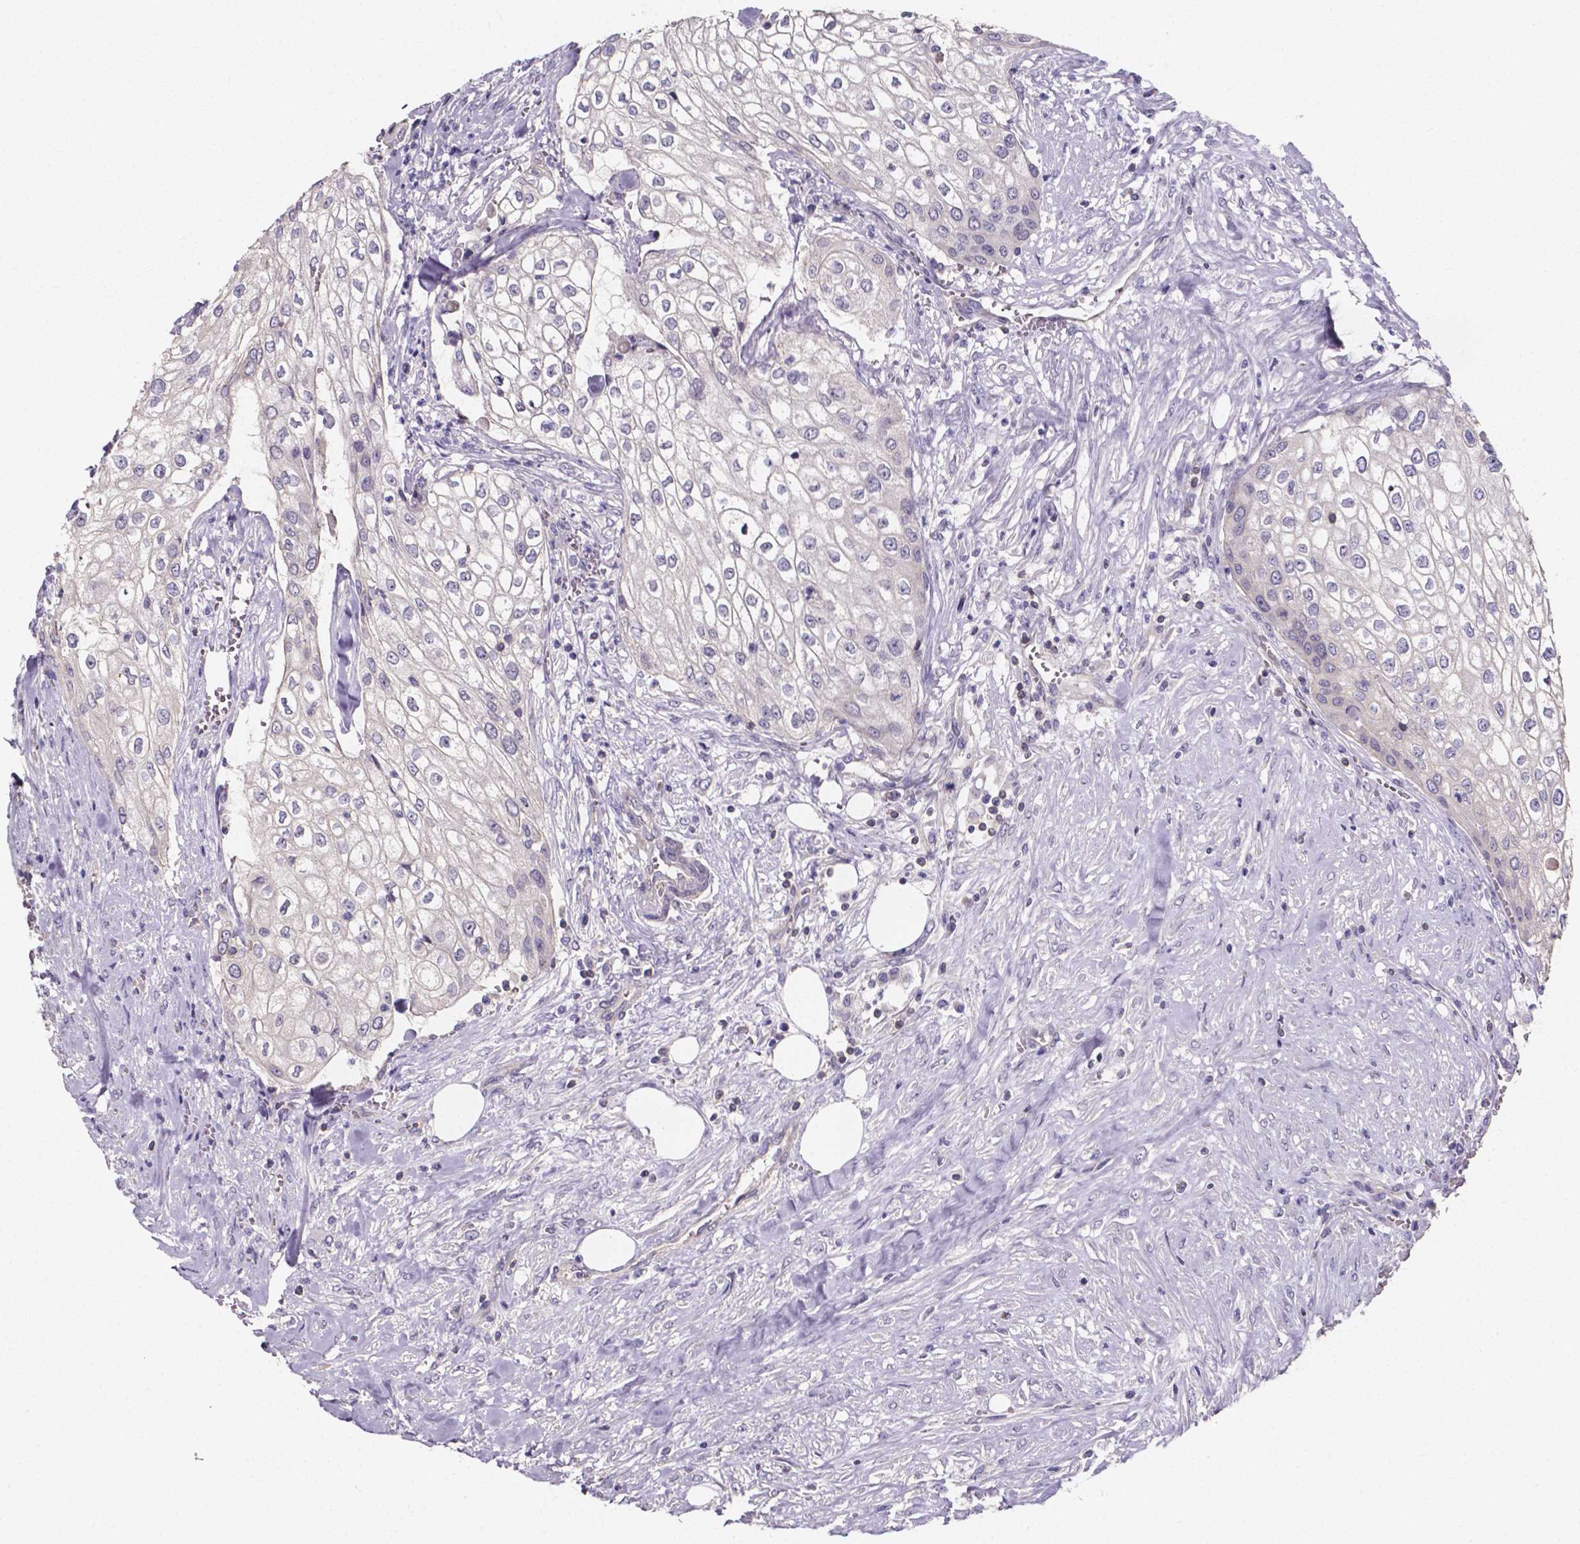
{"staining": {"intensity": "negative", "quantity": "none", "location": "none"}, "tissue": "urothelial cancer", "cell_type": "Tumor cells", "image_type": "cancer", "snomed": [{"axis": "morphology", "description": "Urothelial carcinoma, High grade"}, {"axis": "topography", "description": "Urinary bladder"}], "caption": "DAB (3,3'-diaminobenzidine) immunohistochemical staining of urothelial carcinoma (high-grade) exhibits no significant expression in tumor cells. Nuclei are stained in blue.", "gene": "THEMIS", "patient": {"sex": "male", "age": 62}}